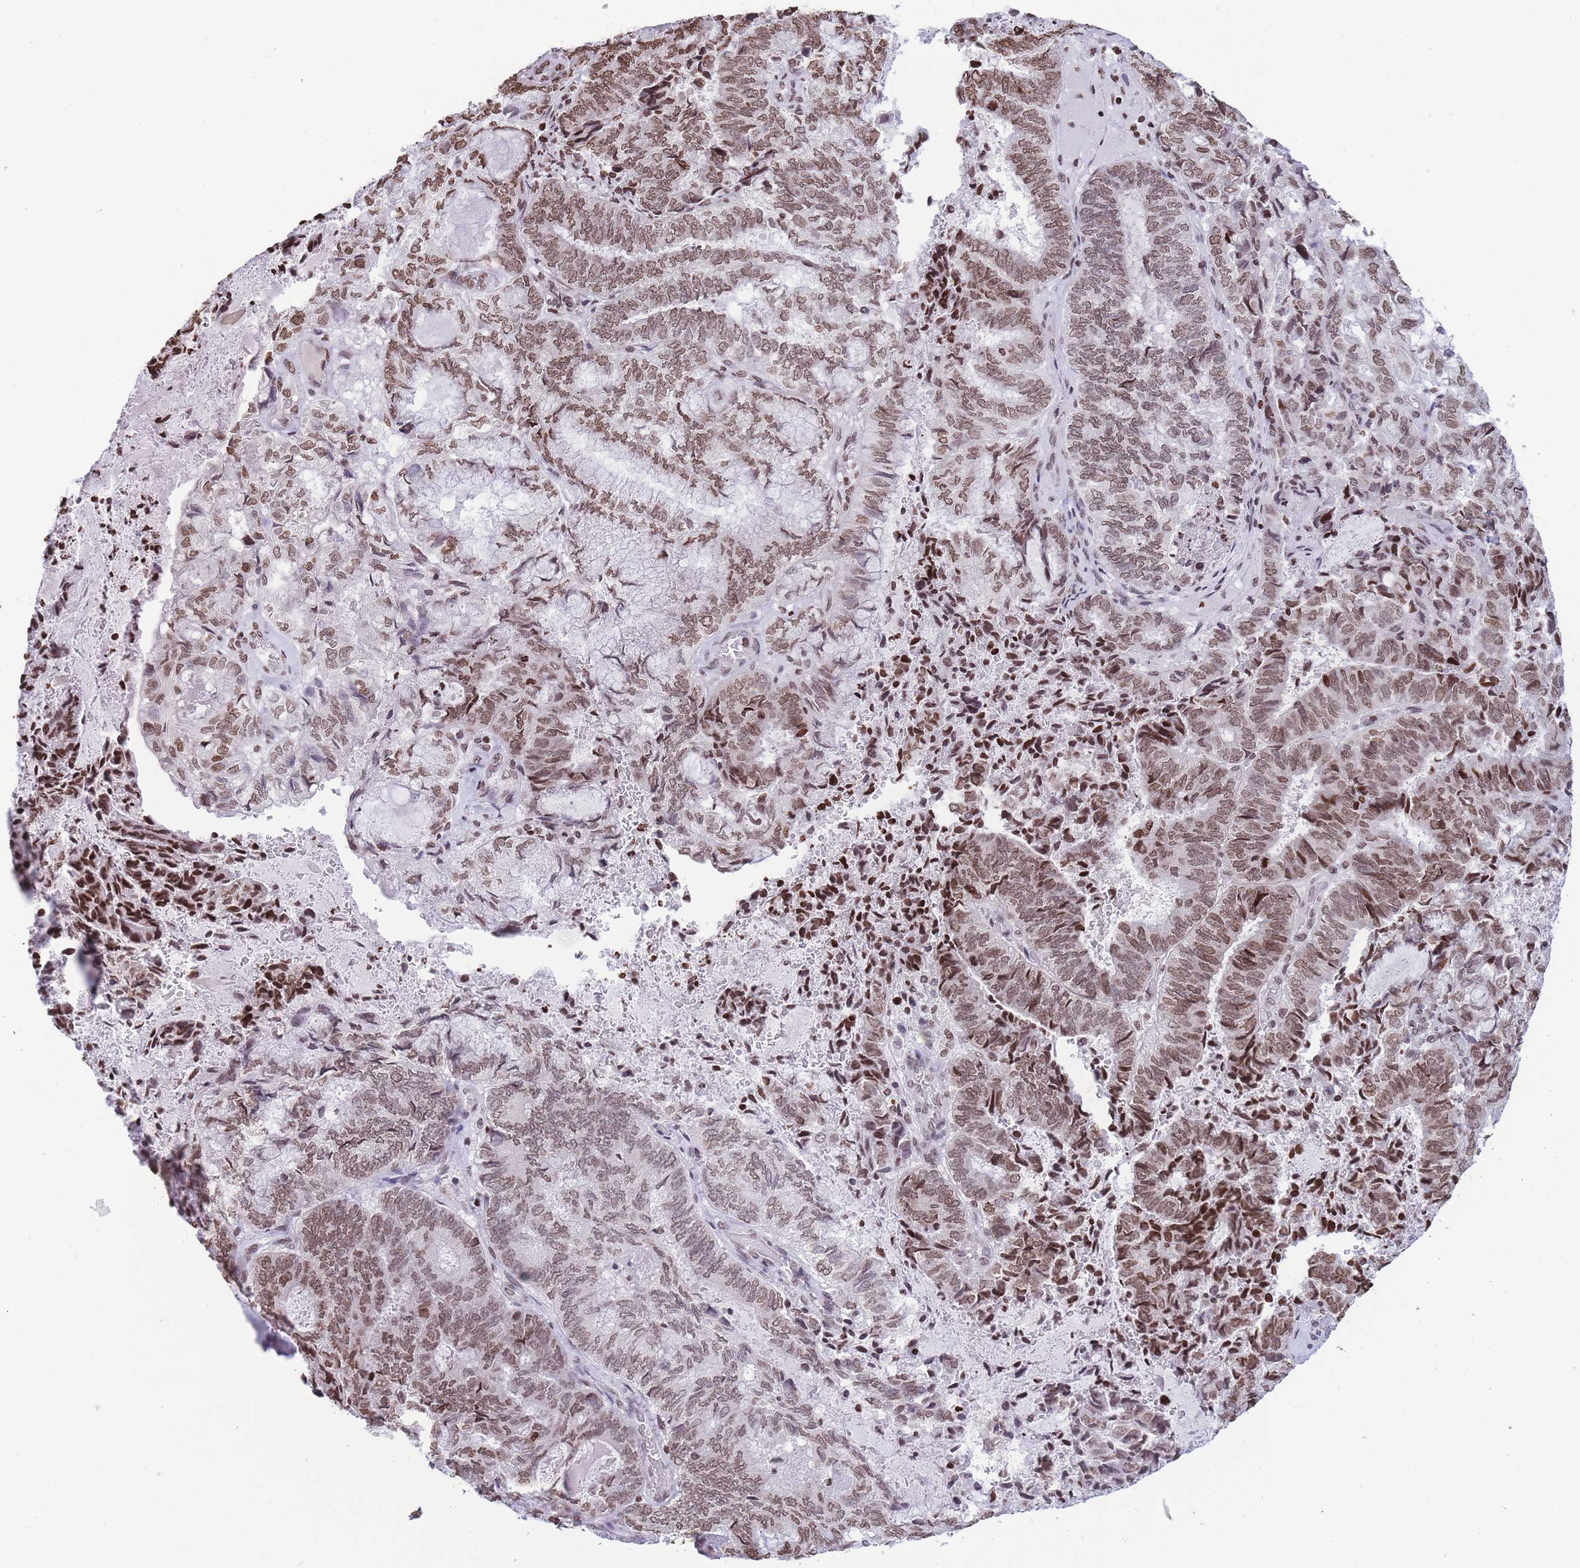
{"staining": {"intensity": "moderate", "quantity": ">75%", "location": "nuclear"}, "tissue": "endometrial cancer", "cell_type": "Tumor cells", "image_type": "cancer", "snomed": [{"axis": "morphology", "description": "Adenocarcinoma, NOS"}, {"axis": "topography", "description": "Endometrium"}], "caption": "Endometrial adenocarcinoma was stained to show a protein in brown. There is medium levels of moderate nuclear staining in about >75% of tumor cells. (DAB (3,3'-diaminobenzidine) IHC with brightfield microscopy, high magnification).", "gene": "H2BC11", "patient": {"sex": "female", "age": 80}}